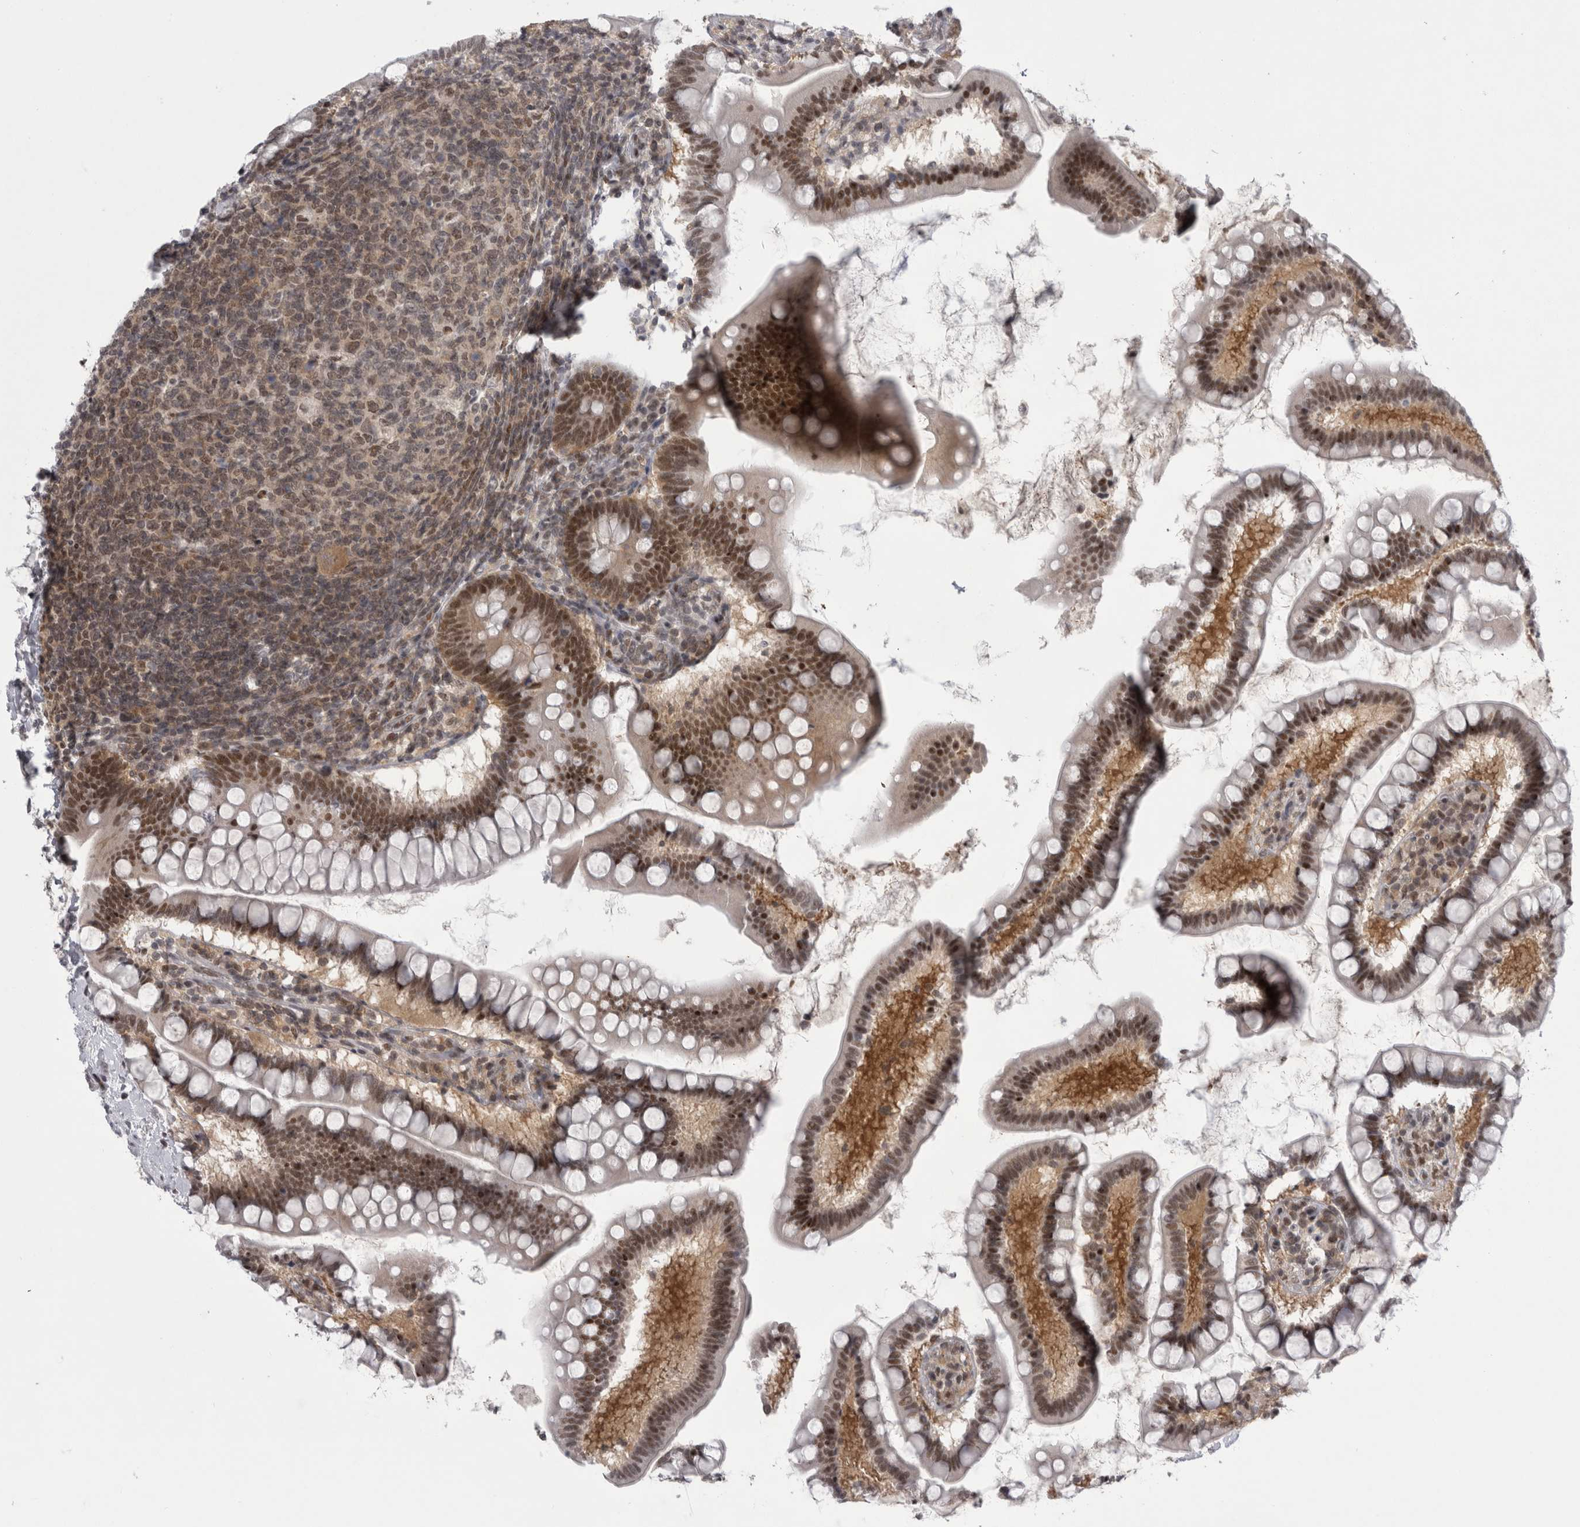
{"staining": {"intensity": "moderate", "quantity": "25%-75%", "location": "nuclear"}, "tissue": "small intestine", "cell_type": "Glandular cells", "image_type": "normal", "snomed": [{"axis": "morphology", "description": "Normal tissue, NOS"}, {"axis": "topography", "description": "Small intestine"}], "caption": "Glandular cells exhibit moderate nuclear staining in about 25%-75% of cells in benign small intestine.", "gene": "PSMB2", "patient": {"sex": "female", "age": 84}}